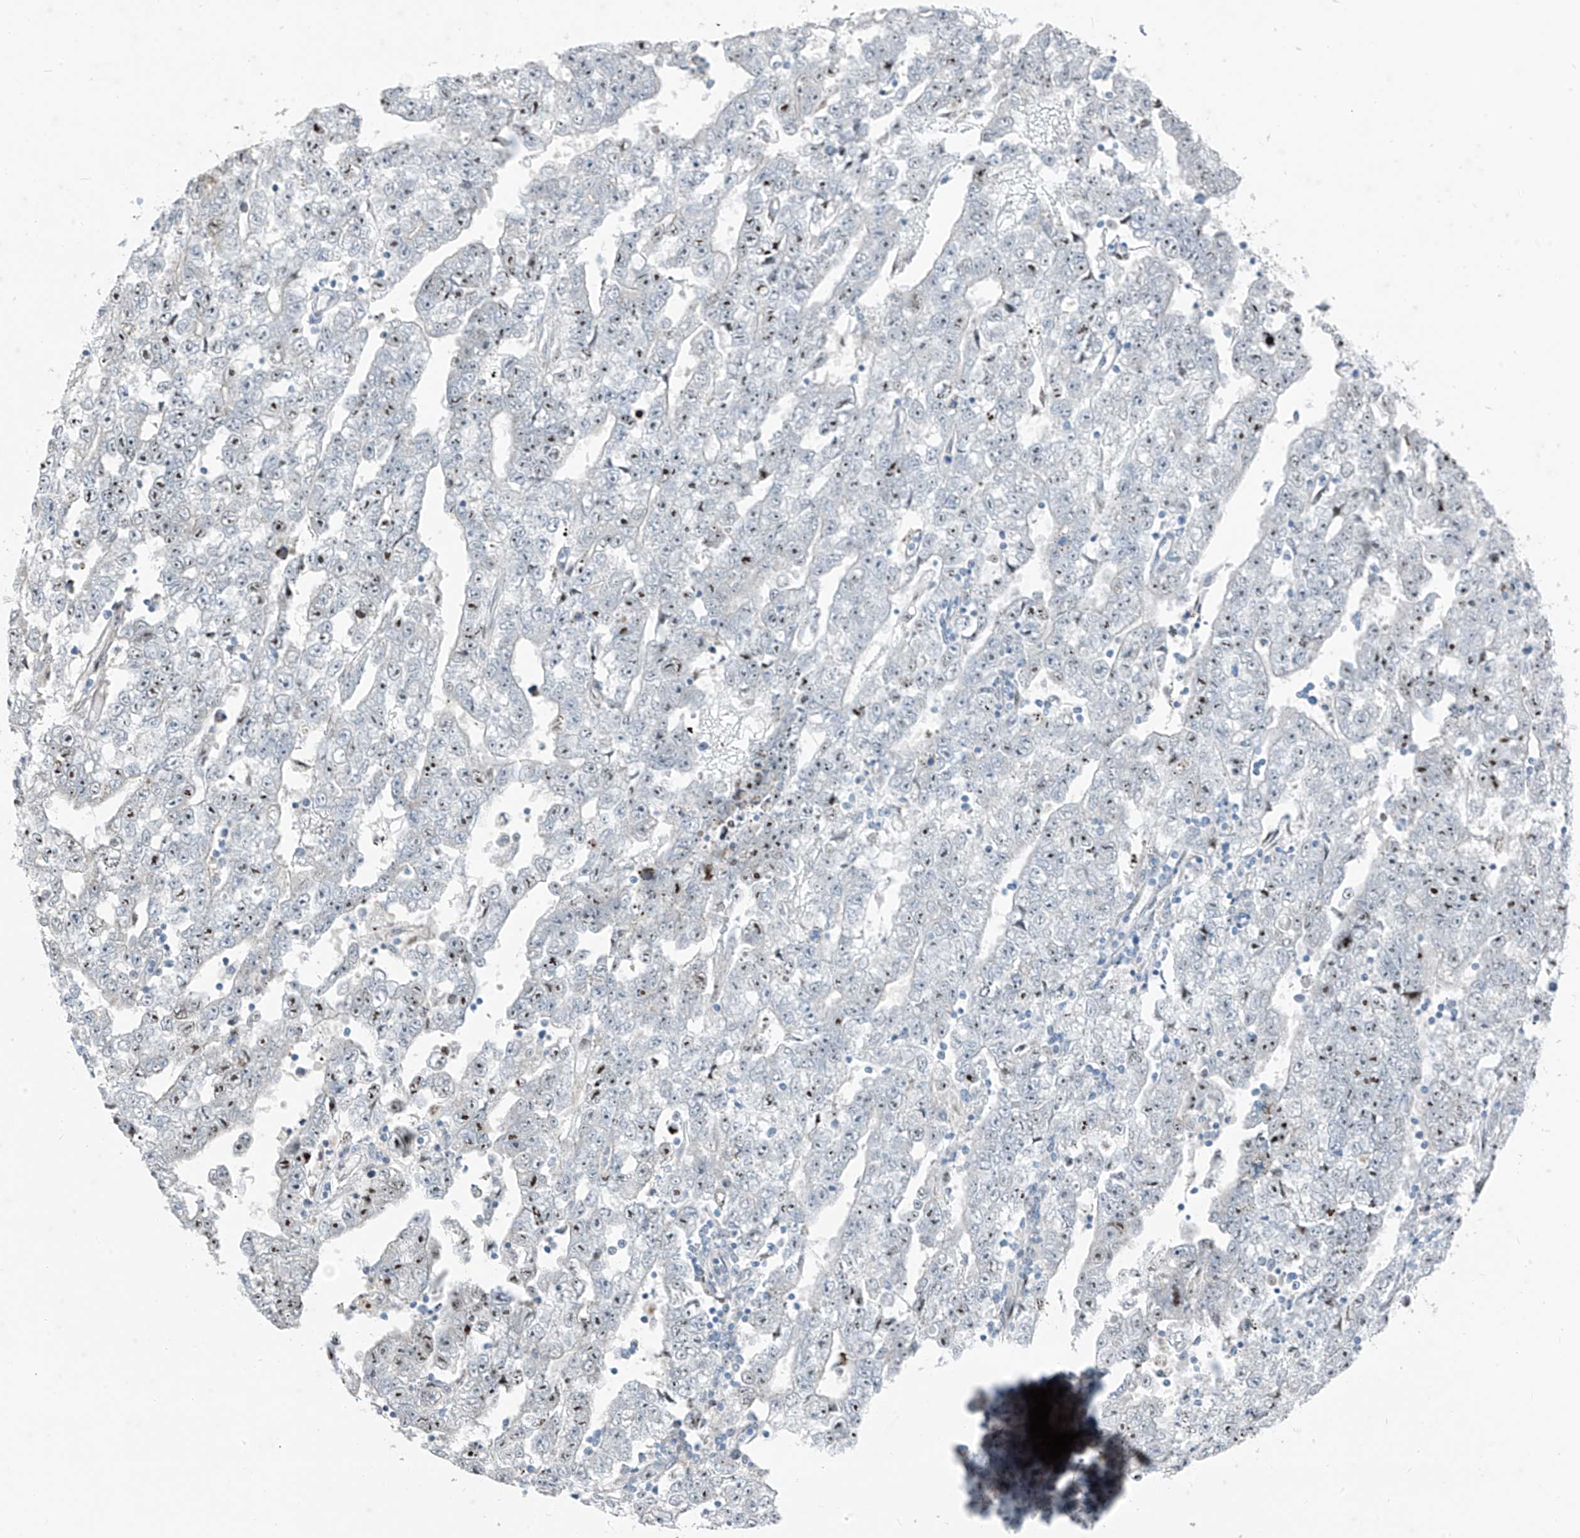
{"staining": {"intensity": "moderate", "quantity": "25%-75%", "location": "nuclear"}, "tissue": "testis cancer", "cell_type": "Tumor cells", "image_type": "cancer", "snomed": [{"axis": "morphology", "description": "Carcinoma, Embryonal, NOS"}, {"axis": "topography", "description": "Testis"}], "caption": "Protein expression analysis of human testis cancer reveals moderate nuclear positivity in about 25%-75% of tumor cells.", "gene": "PPCS", "patient": {"sex": "male", "age": 25}}